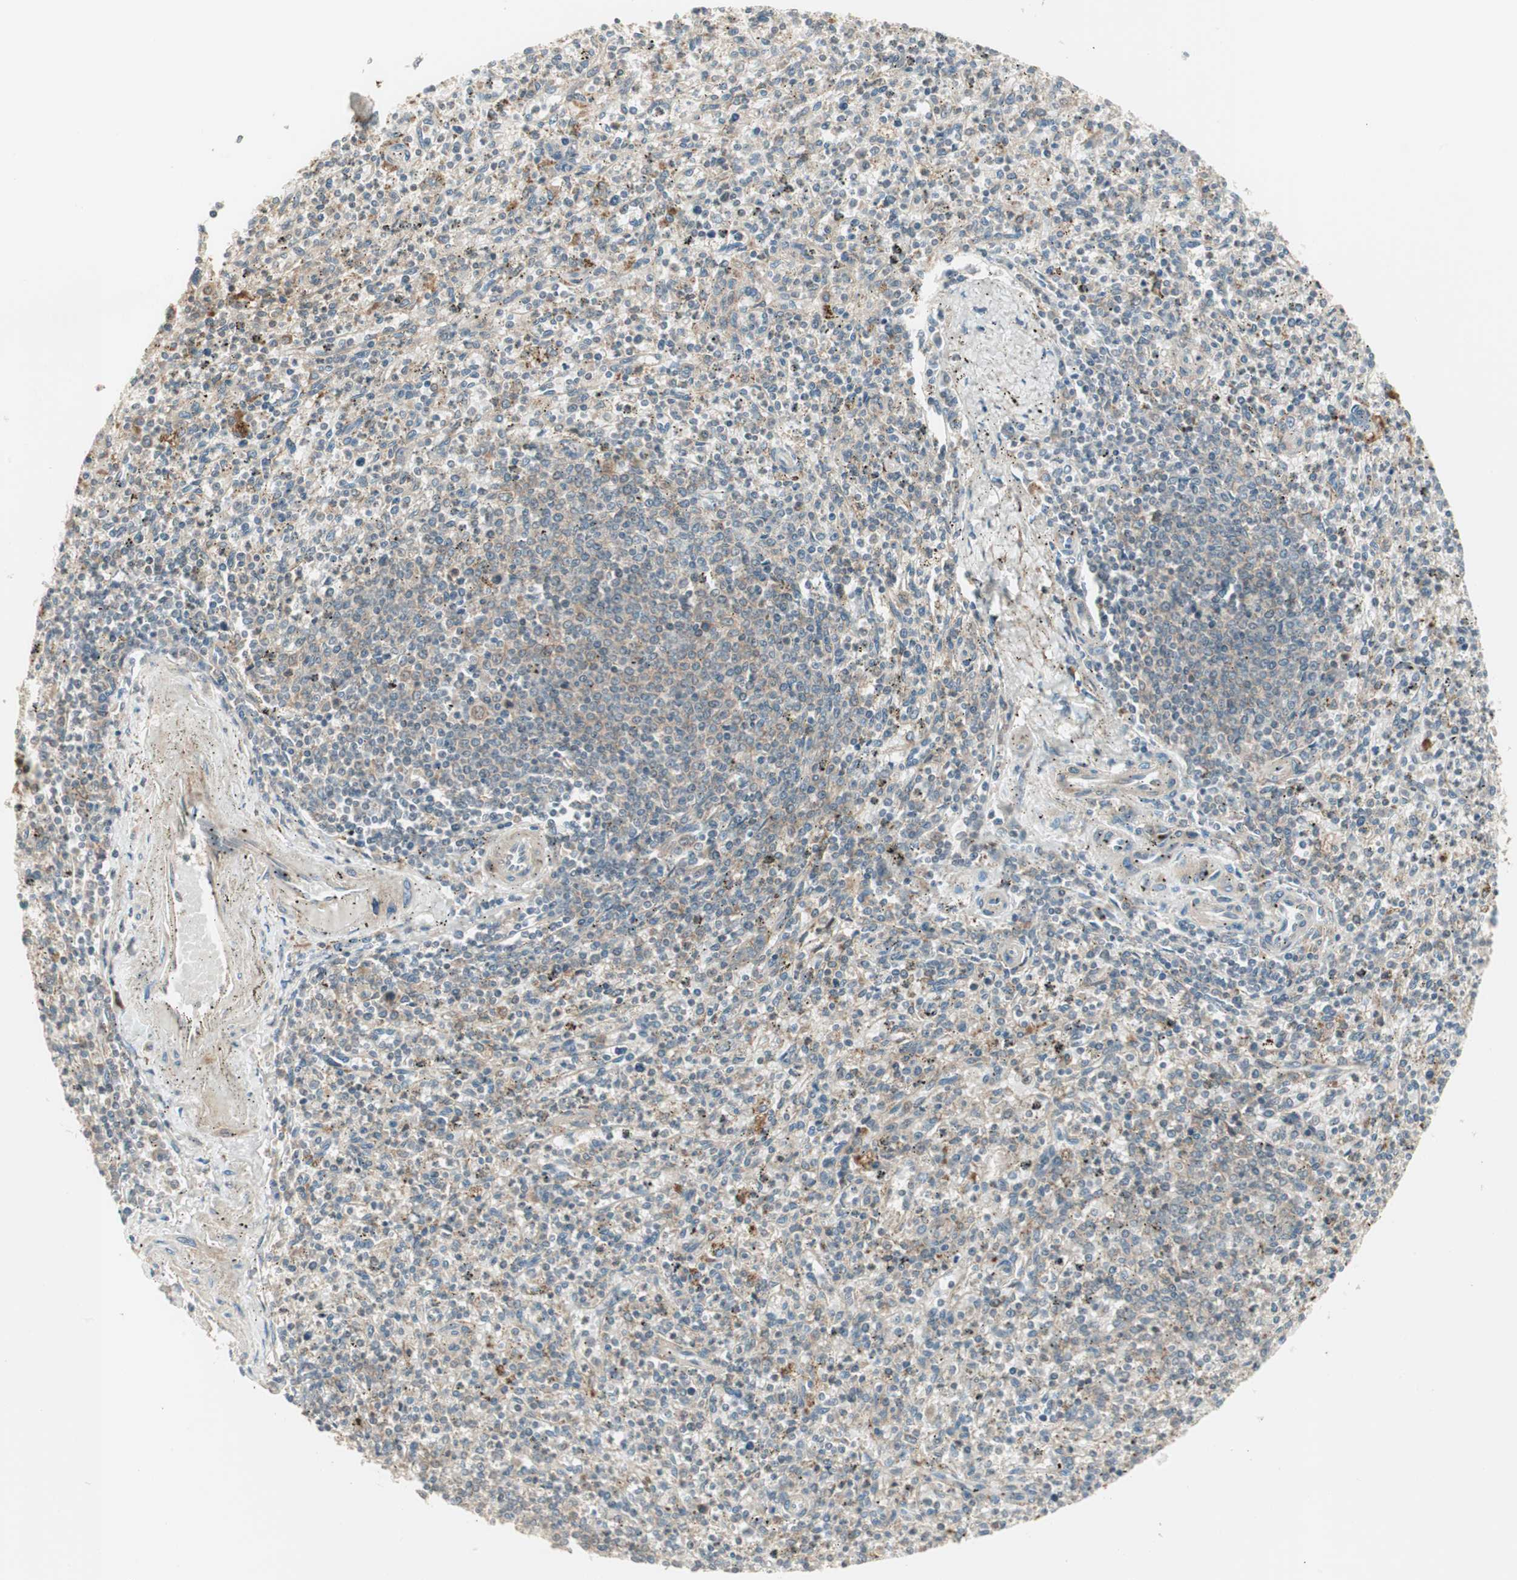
{"staining": {"intensity": "weak", "quantity": "<25%", "location": "cytoplasmic/membranous"}, "tissue": "spleen", "cell_type": "Cells in red pulp", "image_type": "normal", "snomed": [{"axis": "morphology", "description": "Normal tissue, NOS"}, {"axis": "topography", "description": "Spleen"}], "caption": "This is an IHC photomicrograph of benign spleen. There is no expression in cells in red pulp.", "gene": "SFRP1", "patient": {"sex": "male", "age": 72}}